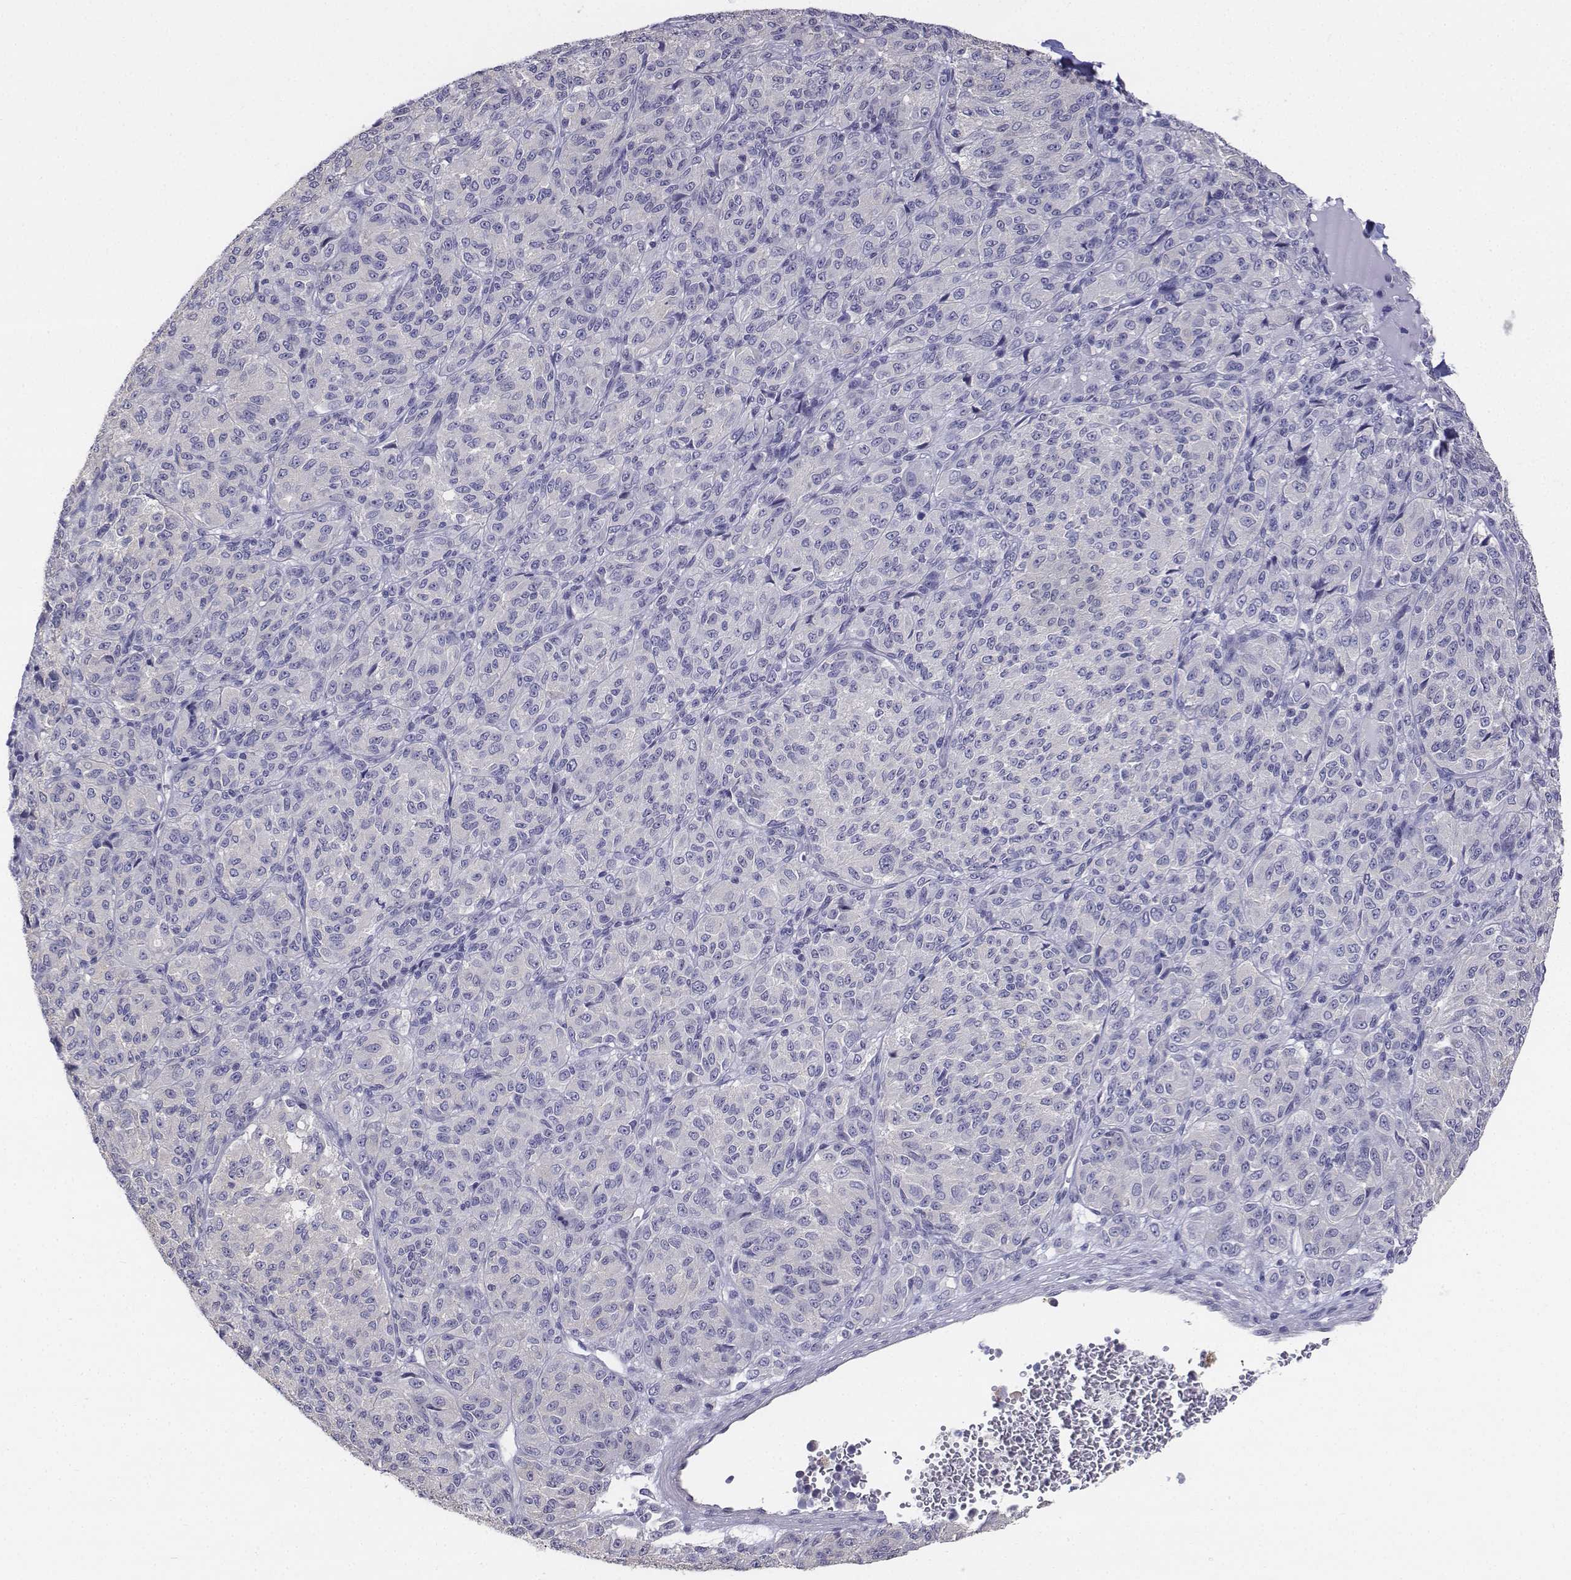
{"staining": {"intensity": "negative", "quantity": "none", "location": "none"}, "tissue": "melanoma", "cell_type": "Tumor cells", "image_type": "cancer", "snomed": [{"axis": "morphology", "description": "Malignant melanoma, Metastatic site"}, {"axis": "topography", "description": "Brain"}], "caption": "The histopathology image shows no significant expression in tumor cells of malignant melanoma (metastatic site).", "gene": "LGSN", "patient": {"sex": "female", "age": 56}}